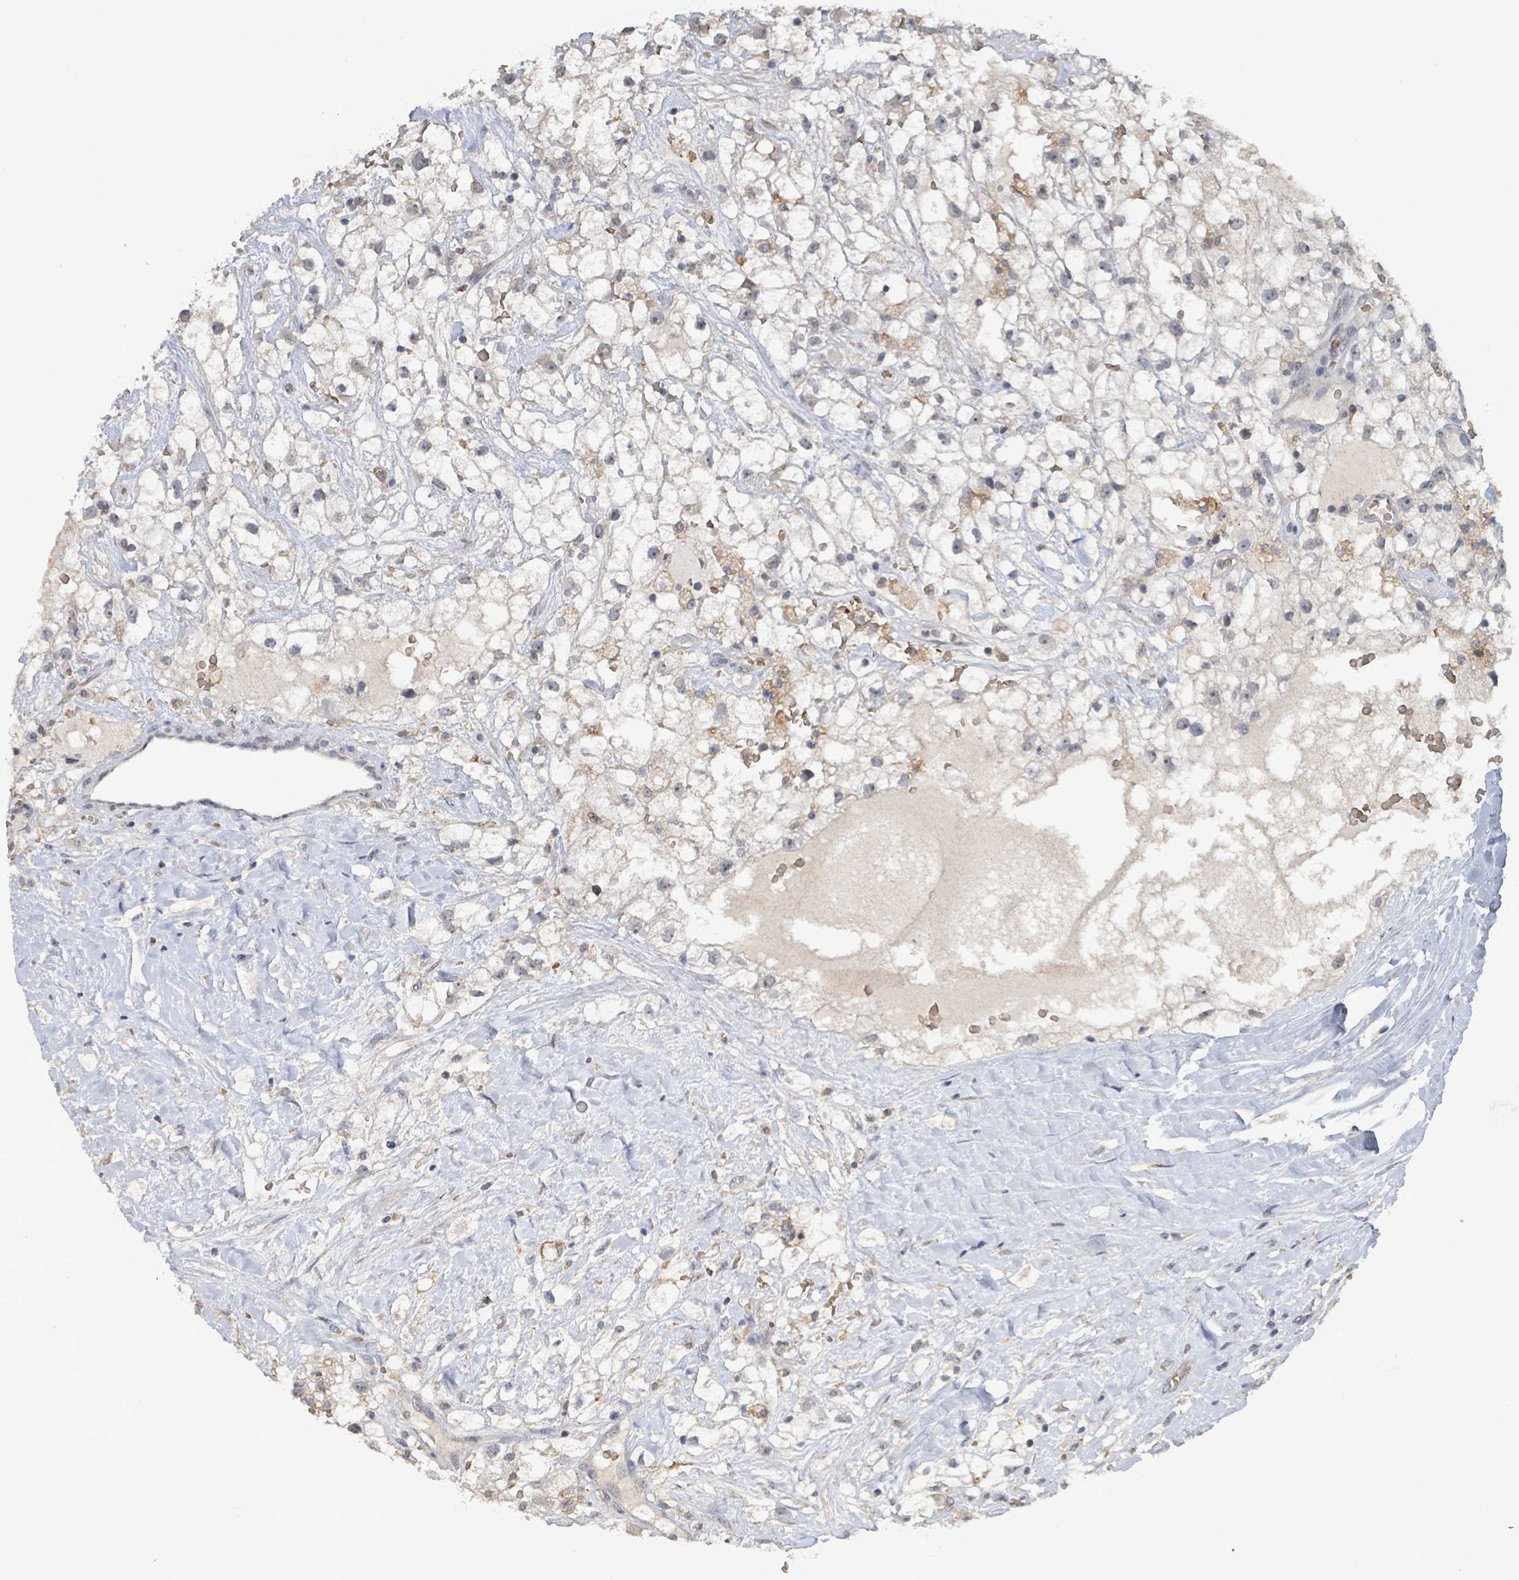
{"staining": {"intensity": "negative", "quantity": "none", "location": "none"}, "tissue": "renal cancer", "cell_type": "Tumor cells", "image_type": "cancer", "snomed": [{"axis": "morphology", "description": "Adenocarcinoma, NOS"}, {"axis": "topography", "description": "Kidney"}], "caption": "High magnification brightfield microscopy of renal cancer (adenocarcinoma) stained with DAB (brown) and counterstained with hematoxylin (blue): tumor cells show no significant positivity.", "gene": "SEBOX", "patient": {"sex": "male", "age": 59}}